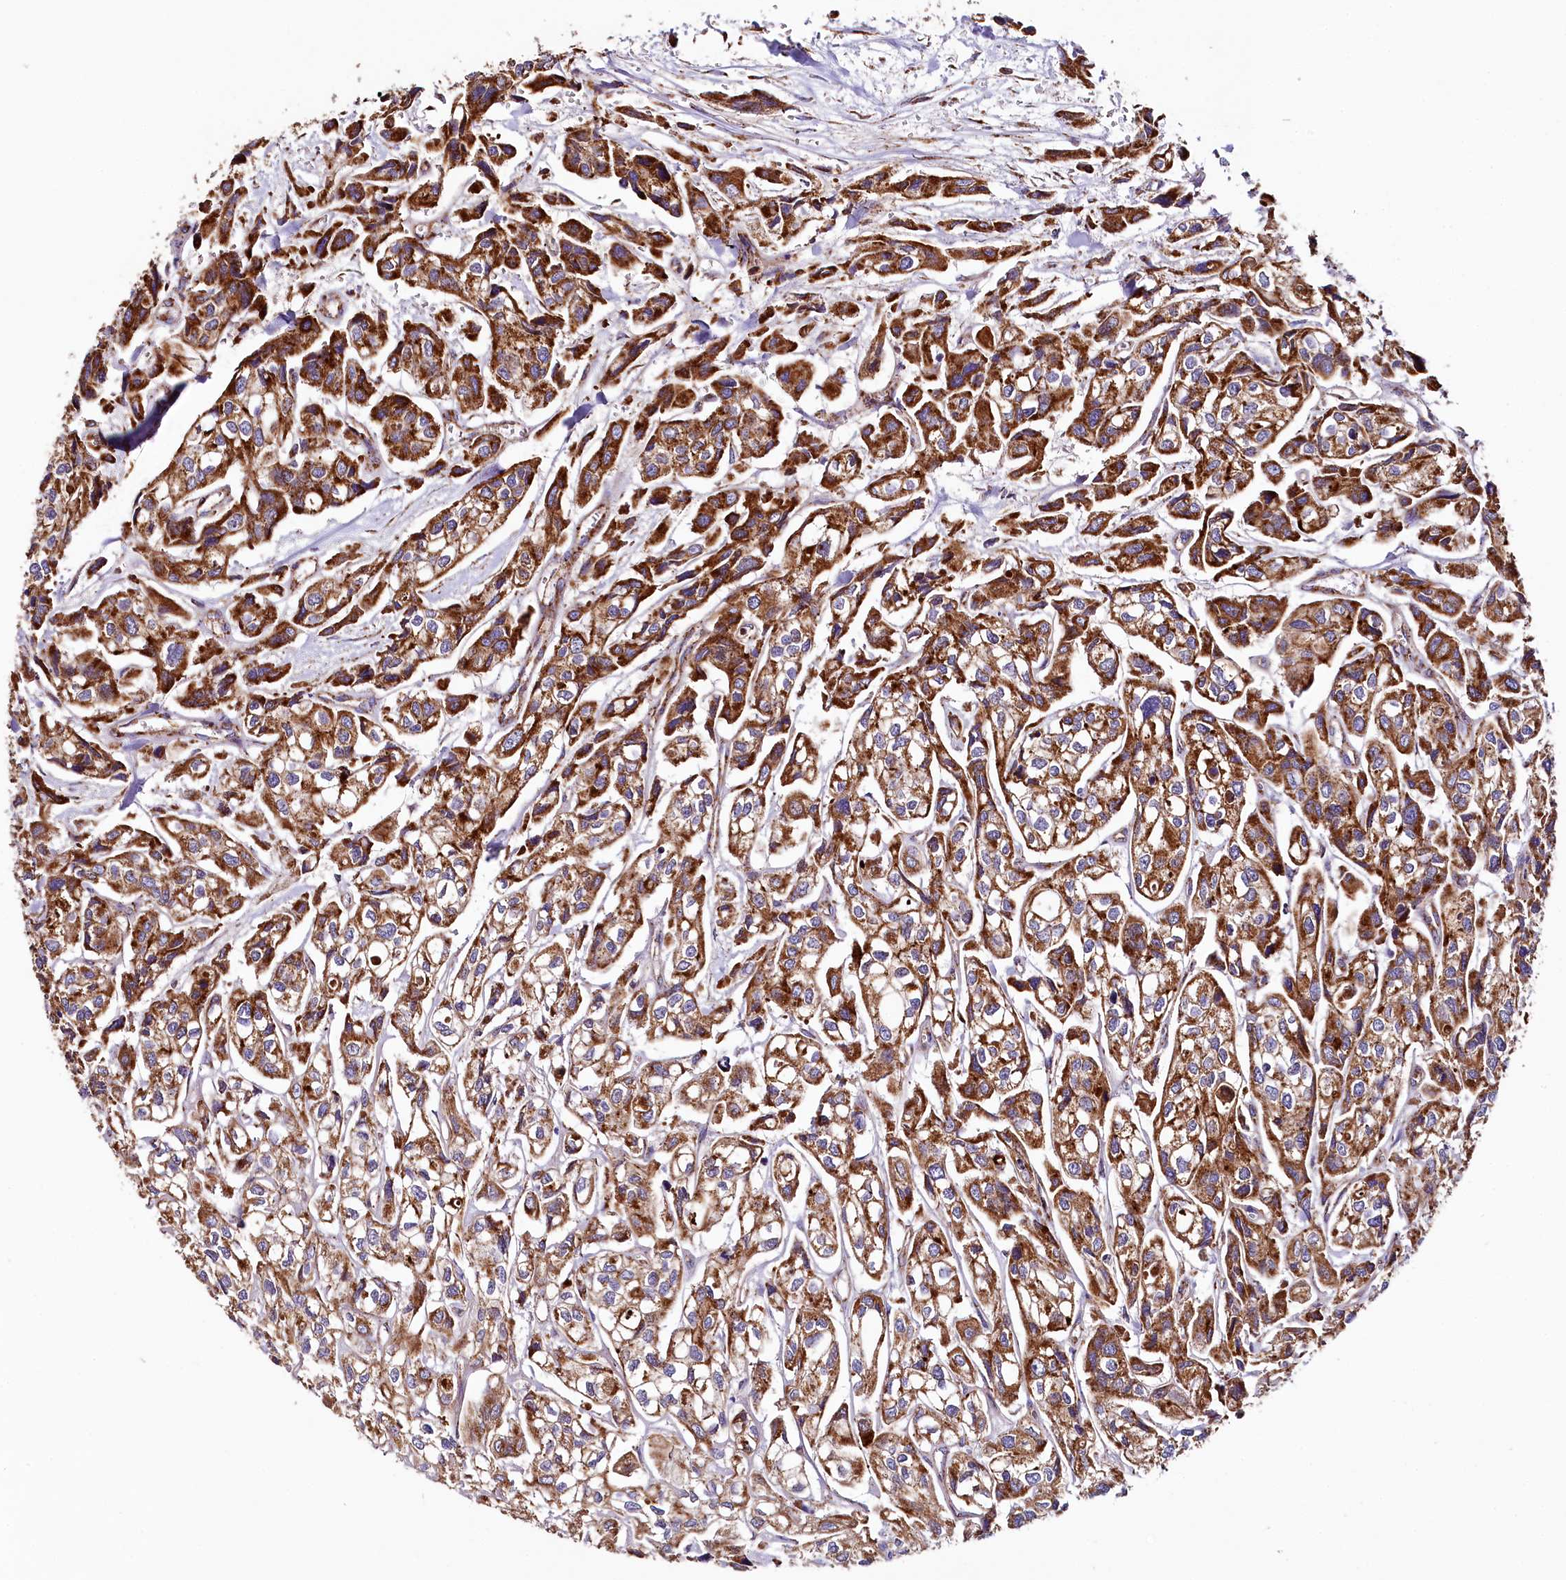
{"staining": {"intensity": "strong", "quantity": ">75%", "location": "cytoplasmic/membranous"}, "tissue": "urothelial cancer", "cell_type": "Tumor cells", "image_type": "cancer", "snomed": [{"axis": "morphology", "description": "Urothelial carcinoma, High grade"}, {"axis": "topography", "description": "Urinary bladder"}], "caption": "The micrograph demonstrates immunohistochemical staining of high-grade urothelial carcinoma. There is strong cytoplasmic/membranous staining is identified in about >75% of tumor cells. (DAB = brown stain, brightfield microscopy at high magnification).", "gene": "APLP2", "patient": {"sex": "male", "age": 67}}